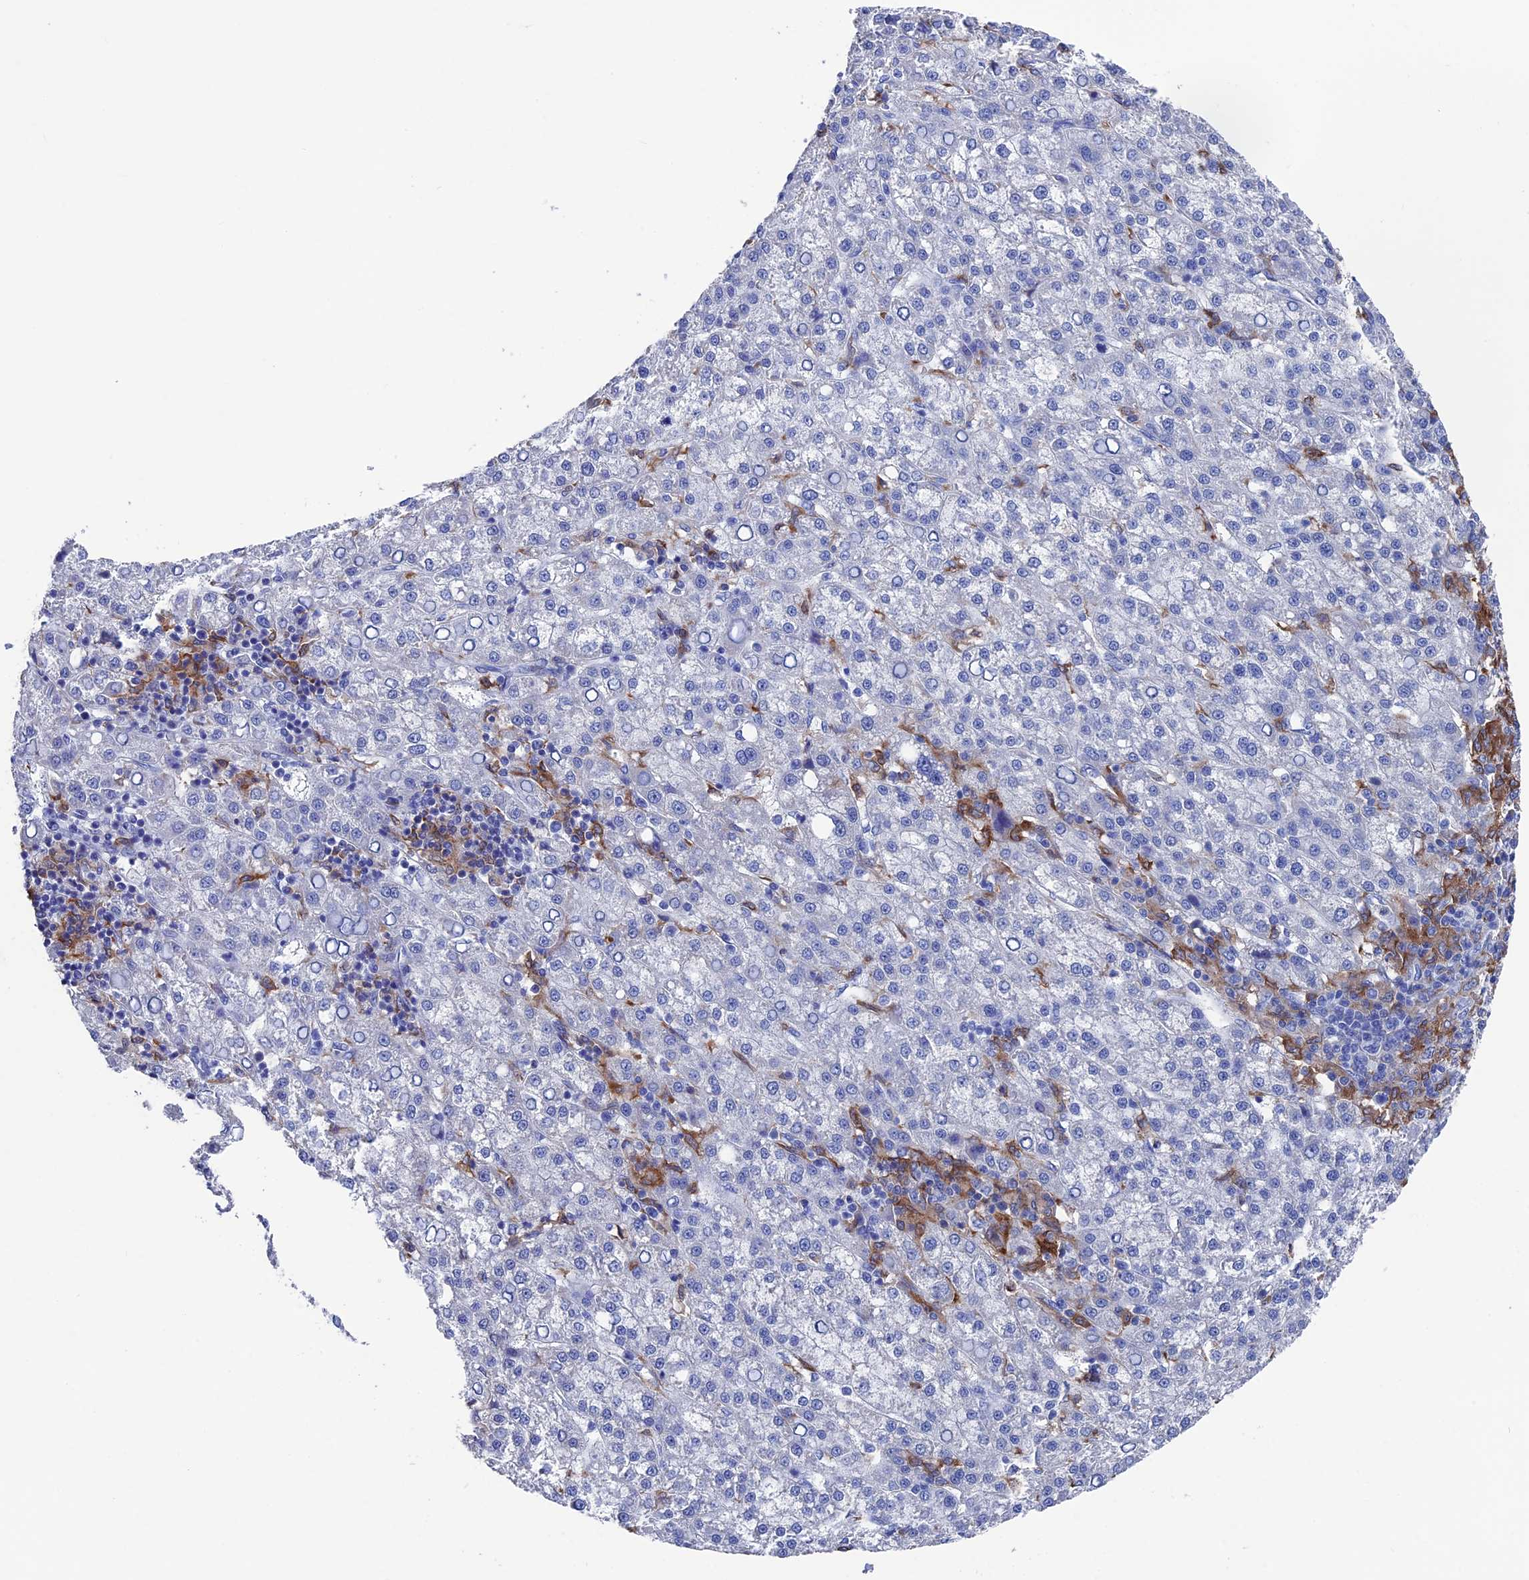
{"staining": {"intensity": "negative", "quantity": "none", "location": "none"}, "tissue": "liver cancer", "cell_type": "Tumor cells", "image_type": "cancer", "snomed": [{"axis": "morphology", "description": "Carcinoma, Hepatocellular, NOS"}, {"axis": "topography", "description": "Liver"}], "caption": "DAB (3,3'-diaminobenzidine) immunohistochemical staining of liver cancer displays no significant staining in tumor cells. (IHC, brightfield microscopy, high magnification).", "gene": "TYROBP", "patient": {"sex": "female", "age": 58}}